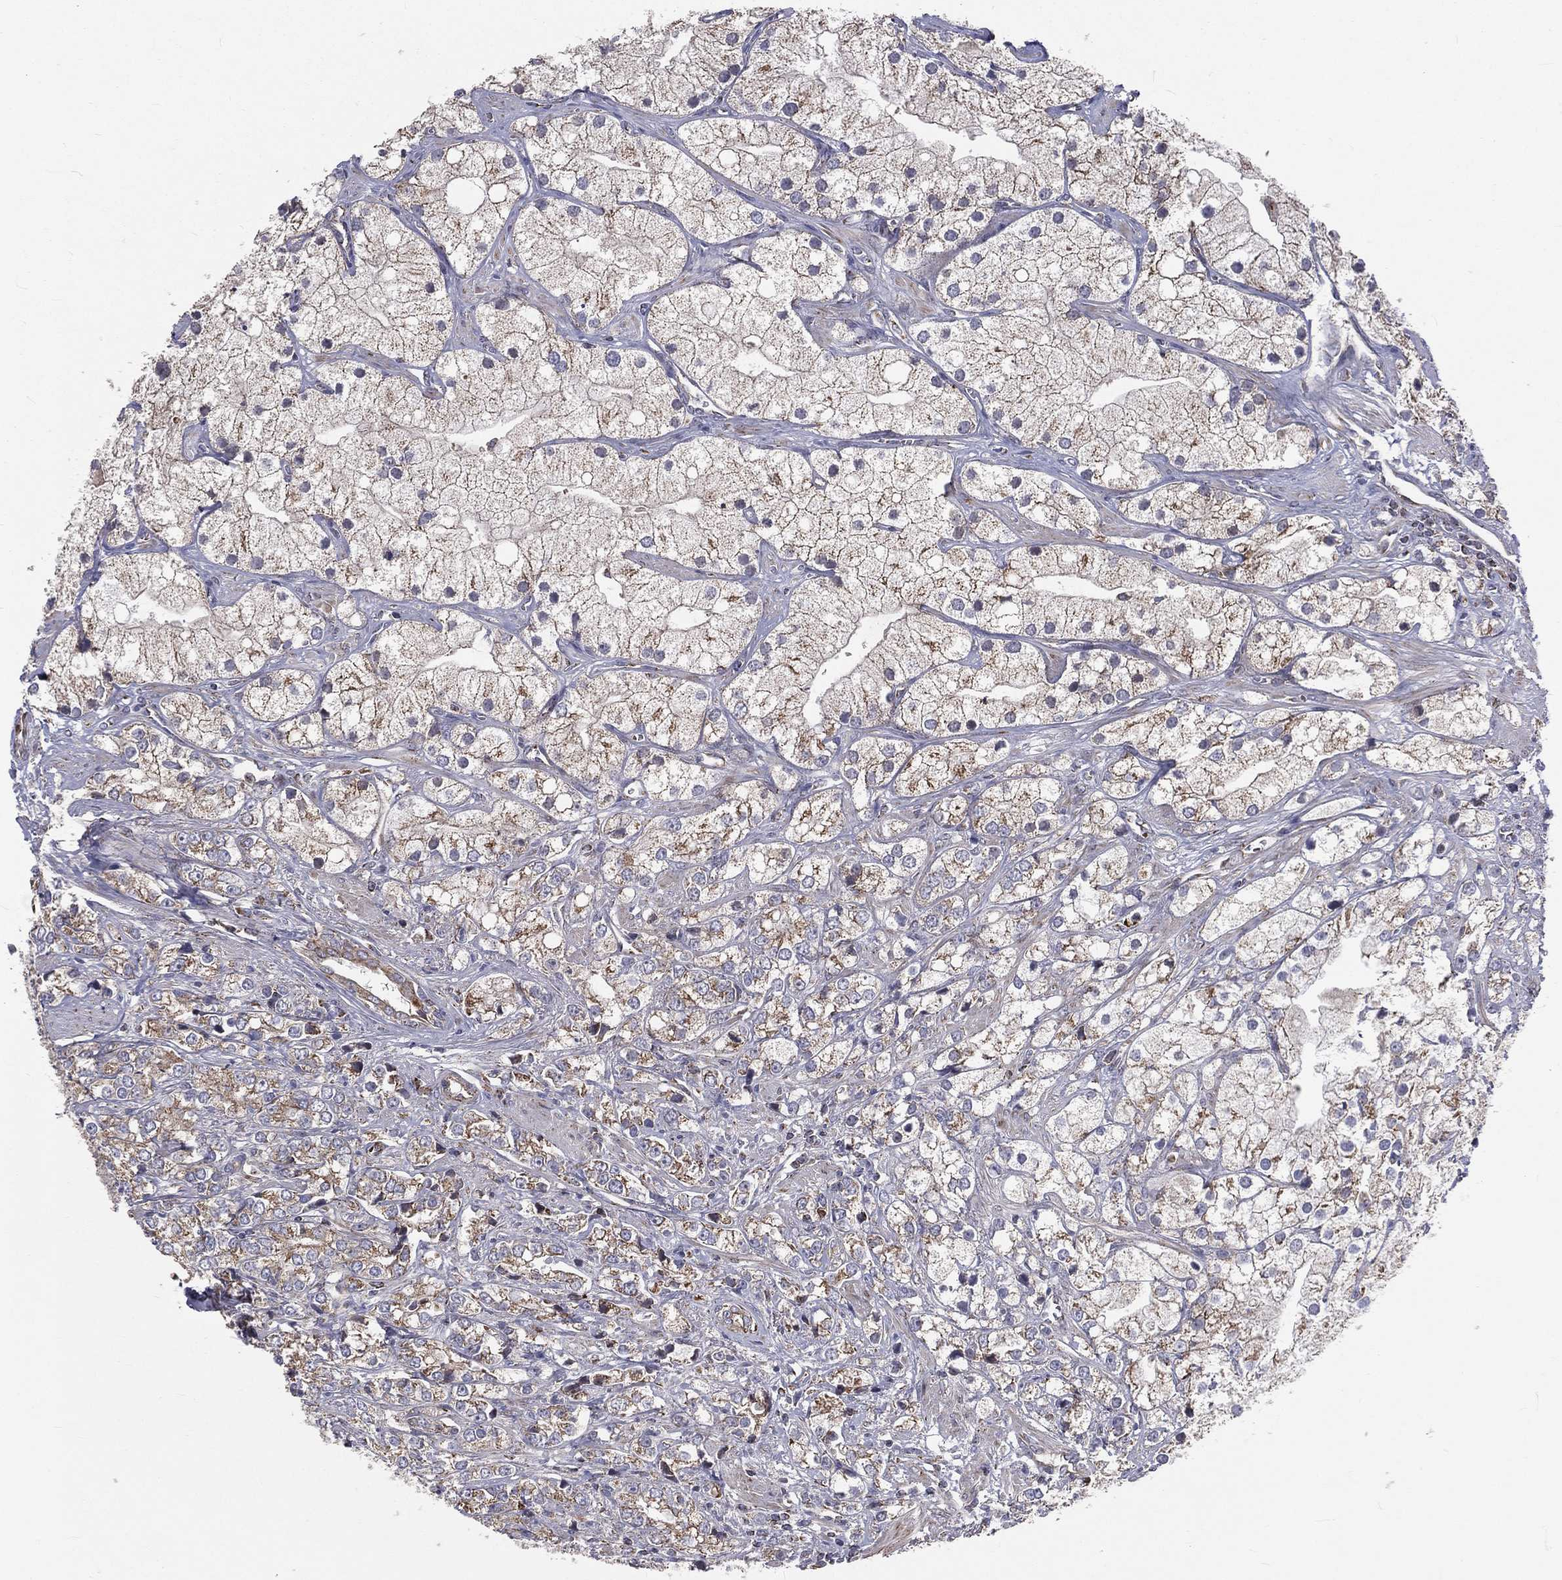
{"staining": {"intensity": "weak", "quantity": "25%-75%", "location": "cytoplasmic/membranous"}, "tissue": "prostate cancer", "cell_type": "Tumor cells", "image_type": "cancer", "snomed": [{"axis": "morphology", "description": "Adenocarcinoma, NOS"}, {"axis": "topography", "description": "Prostate and seminal vesicle, NOS"}, {"axis": "topography", "description": "Prostate"}], "caption": "Tumor cells reveal low levels of weak cytoplasmic/membranous staining in about 25%-75% of cells in prostate adenocarcinoma. The protein of interest is stained brown, and the nuclei are stained in blue (DAB (3,3'-diaminobenzidine) IHC with brightfield microscopy, high magnification).", "gene": "GPD1", "patient": {"sex": "male", "age": 79}}